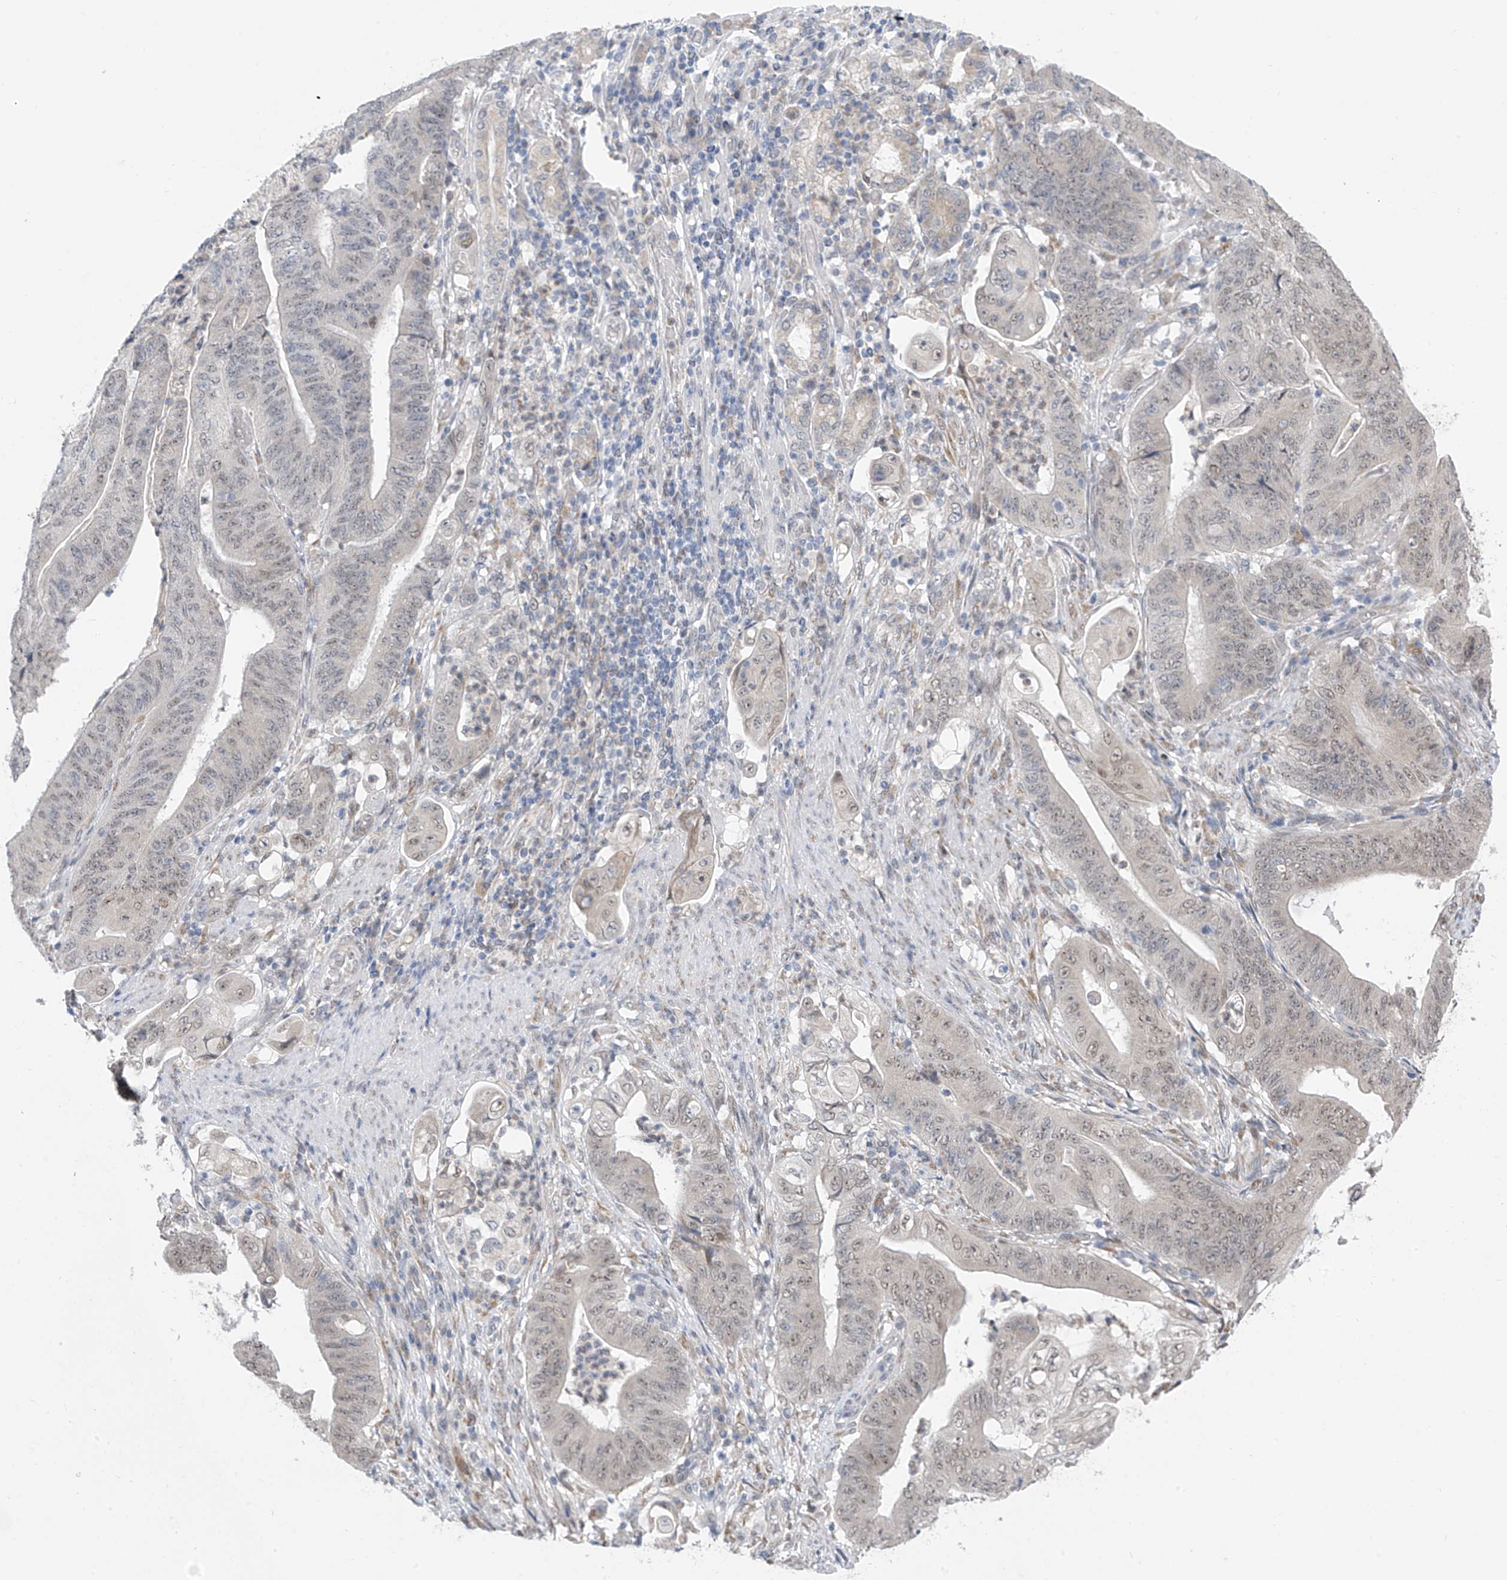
{"staining": {"intensity": "weak", "quantity": "25%-75%", "location": "nuclear"}, "tissue": "stomach cancer", "cell_type": "Tumor cells", "image_type": "cancer", "snomed": [{"axis": "morphology", "description": "Adenocarcinoma, NOS"}, {"axis": "topography", "description": "Stomach"}], "caption": "This is a micrograph of immunohistochemistry staining of stomach adenocarcinoma, which shows weak positivity in the nuclear of tumor cells.", "gene": "CYP4V2", "patient": {"sex": "female", "age": 73}}